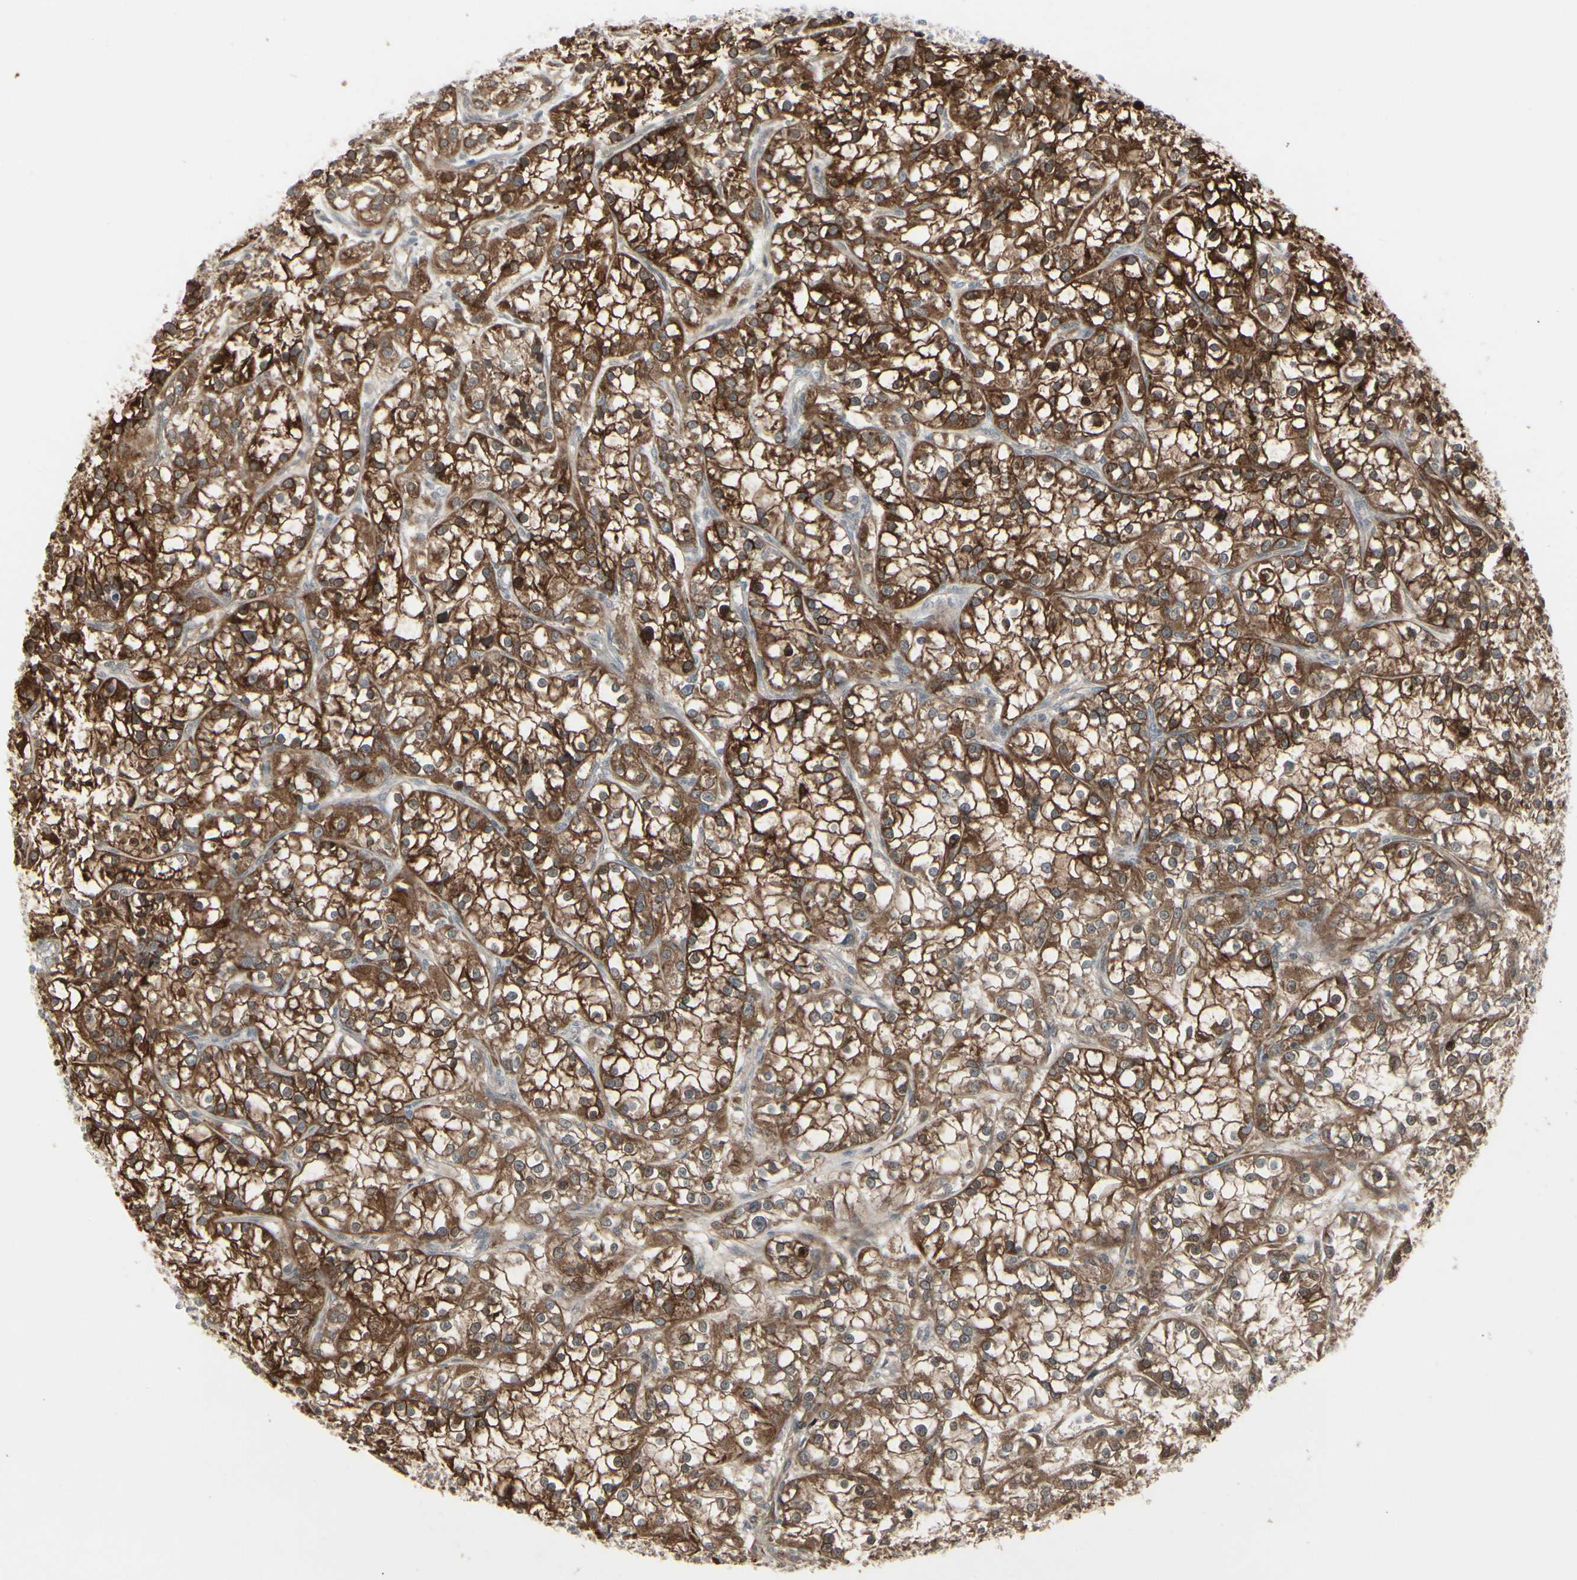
{"staining": {"intensity": "strong", "quantity": ">75%", "location": "cytoplasmic/membranous"}, "tissue": "renal cancer", "cell_type": "Tumor cells", "image_type": "cancer", "snomed": [{"axis": "morphology", "description": "Adenocarcinoma, NOS"}, {"axis": "topography", "description": "Kidney"}], "caption": "DAB immunohistochemical staining of adenocarcinoma (renal) exhibits strong cytoplasmic/membranous protein positivity in about >75% of tumor cells. Nuclei are stained in blue.", "gene": "IGFBP6", "patient": {"sex": "female", "age": 52}}